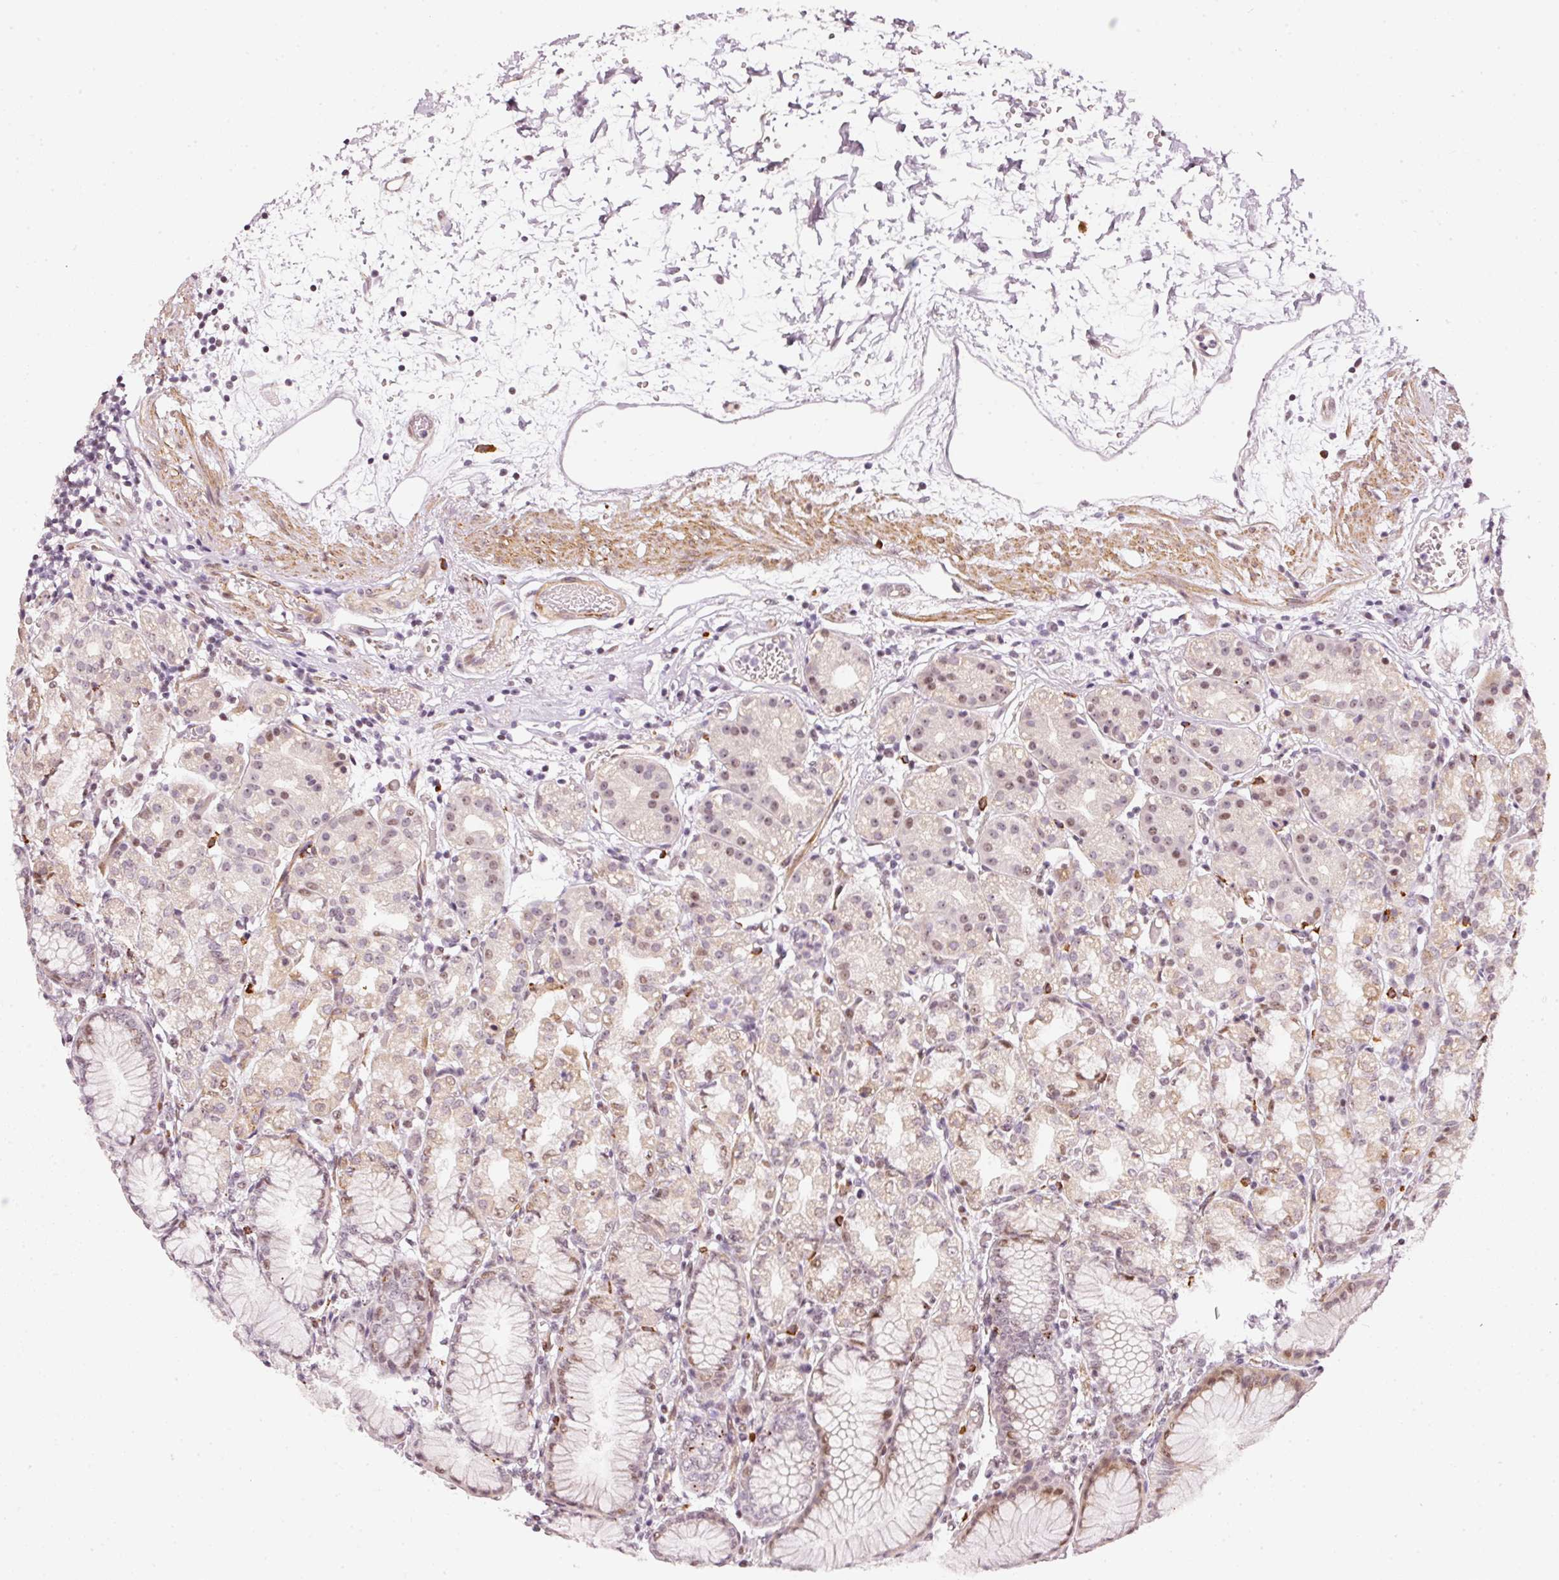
{"staining": {"intensity": "weak", "quantity": "25%-75%", "location": "nuclear"}, "tissue": "stomach", "cell_type": "Glandular cells", "image_type": "normal", "snomed": [{"axis": "morphology", "description": "Normal tissue, NOS"}, {"axis": "topography", "description": "Stomach"}], "caption": "Weak nuclear staining for a protein is seen in about 25%-75% of glandular cells of normal stomach using immunohistochemistry.", "gene": "MXRA8", "patient": {"sex": "female", "age": 57}}